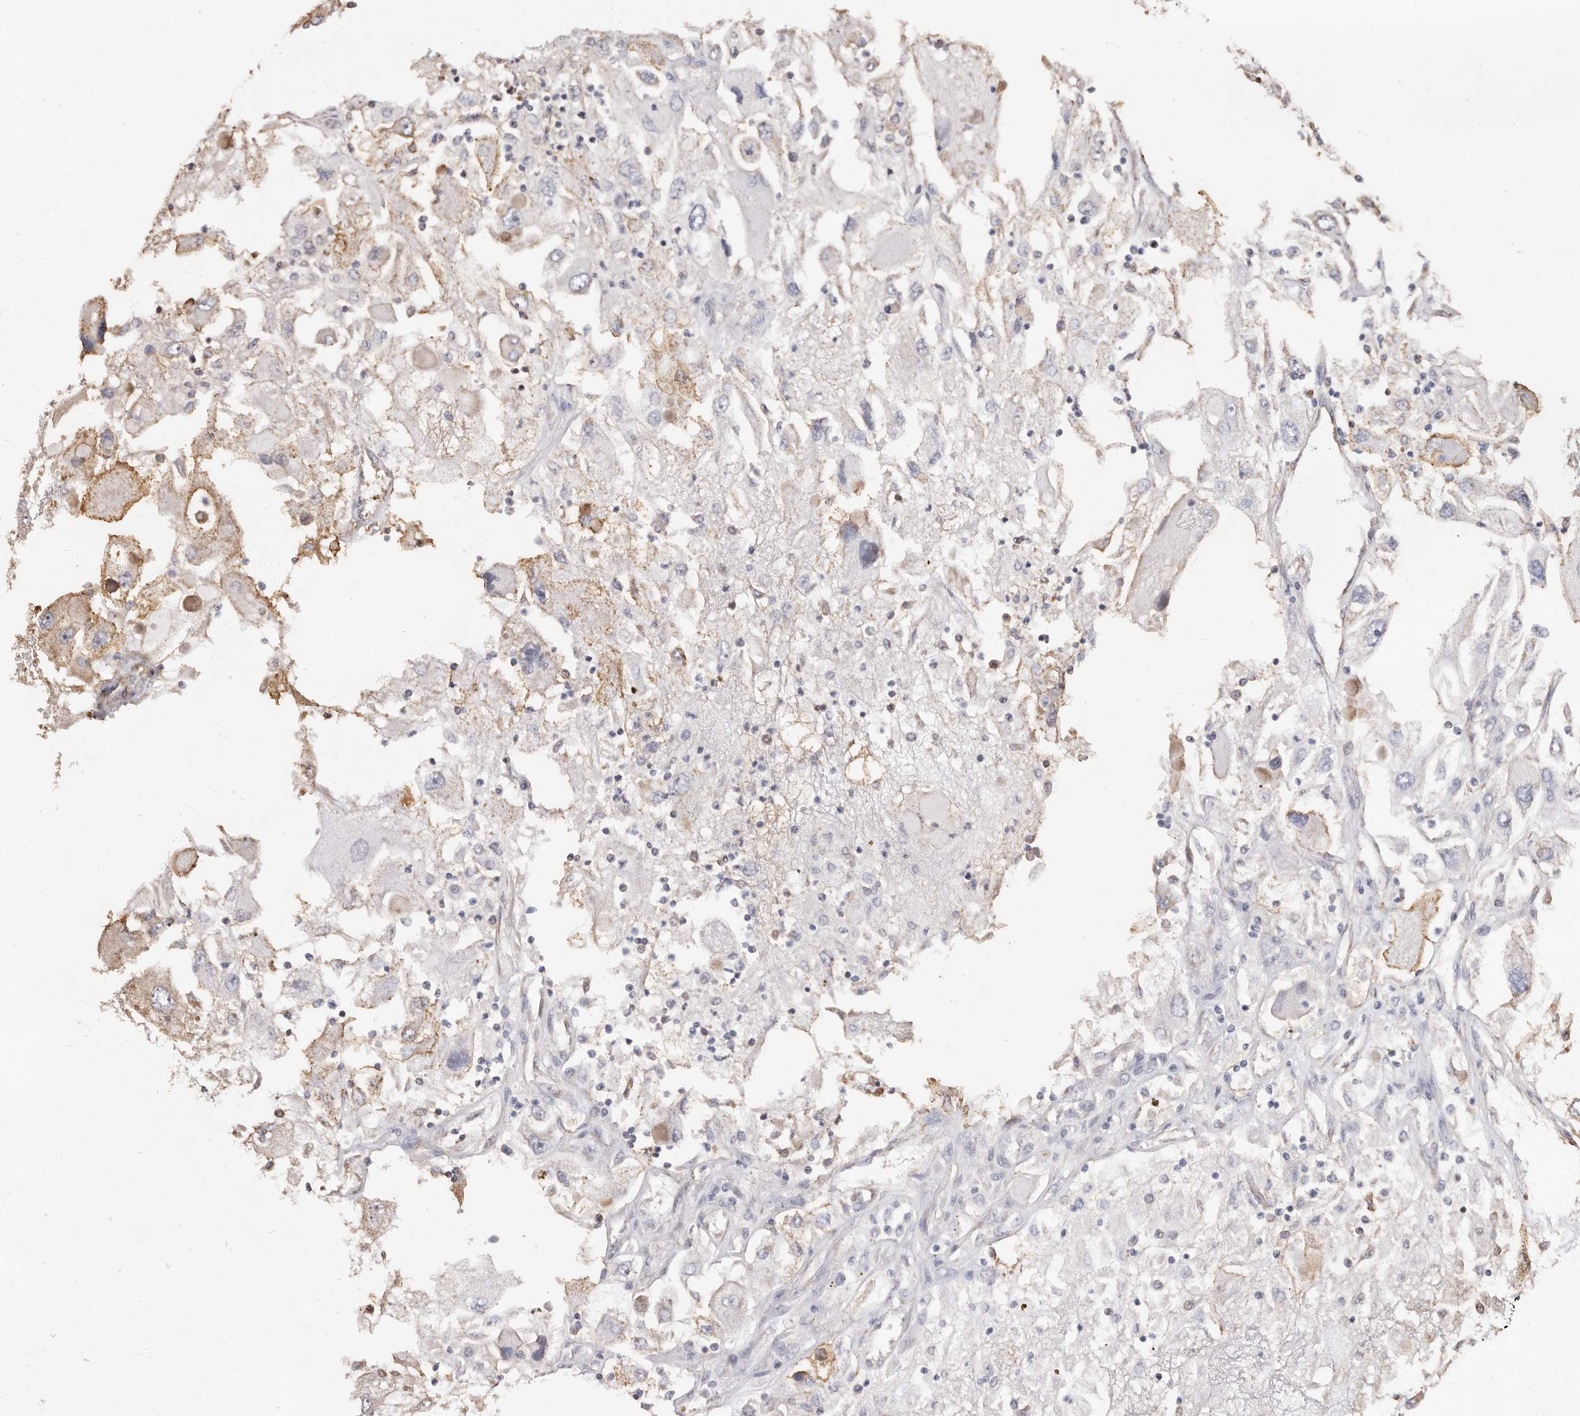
{"staining": {"intensity": "moderate", "quantity": "<25%", "location": "cytoplasmic/membranous"}, "tissue": "renal cancer", "cell_type": "Tumor cells", "image_type": "cancer", "snomed": [{"axis": "morphology", "description": "Adenocarcinoma, NOS"}, {"axis": "topography", "description": "Kidney"}], "caption": "A low amount of moderate cytoplasmic/membranous positivity is seen in approximately <25% of tumor cells in adenocarcinoma (renal) tissue.", "gene": "GPR27", "patient": {"sex": "female", "age": 52}}